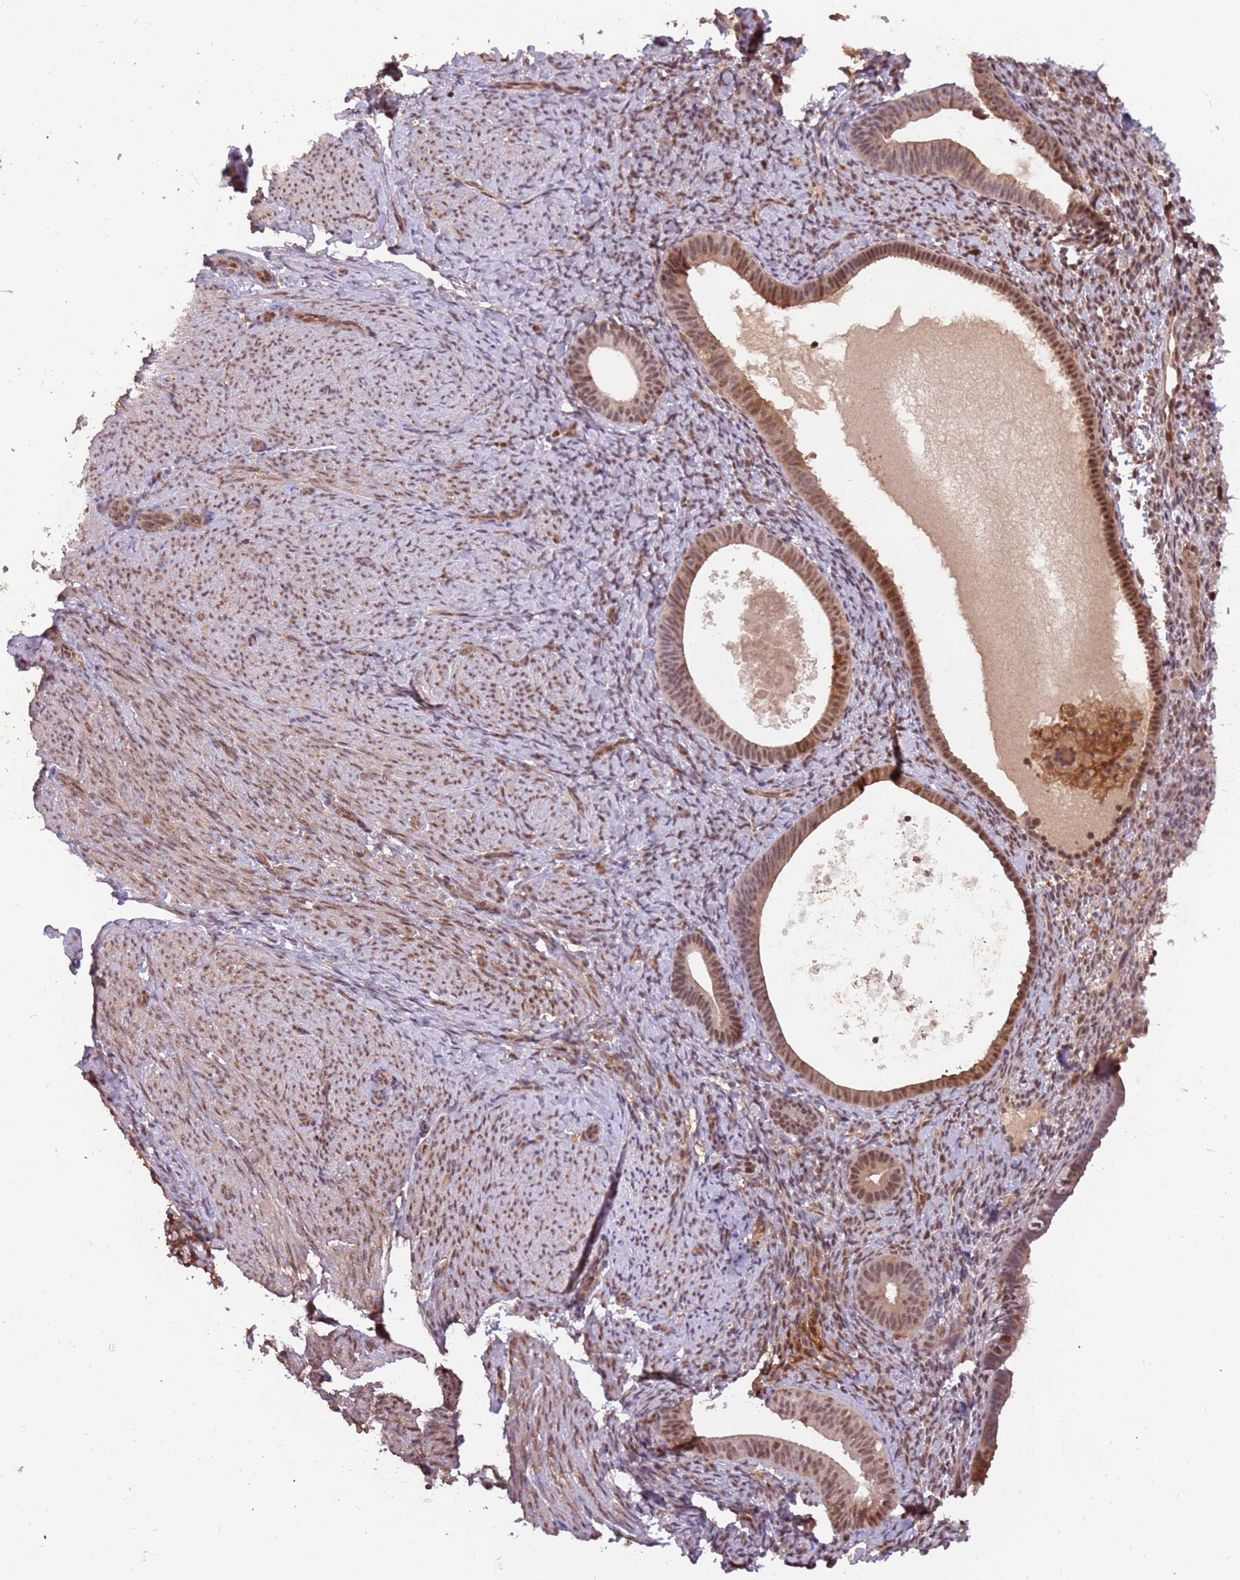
{"staining": {"intensity": "moderate", "quantity": "25%-75%", "location": "nuclear"}, "tissue": "endometrium", "cell_type": "Cells in endometrial stroma", "image_type": "normal", "snomed": [{"axis": "morphology", "description": "Normal tissue, NOS"}, {"axis": "topography", "description": "Endometrium"}], "caption": "Unremarkable endometrium displays moderate nuclear expression in approximately 25%-75% of cells in endometrial stroma (DAB (3,3'-diaminobenzidine) = brown stain, brightfield microscopy at high magnification)..", "gene": "GBP2", "patient": {"sex": "female", "age": 65}}